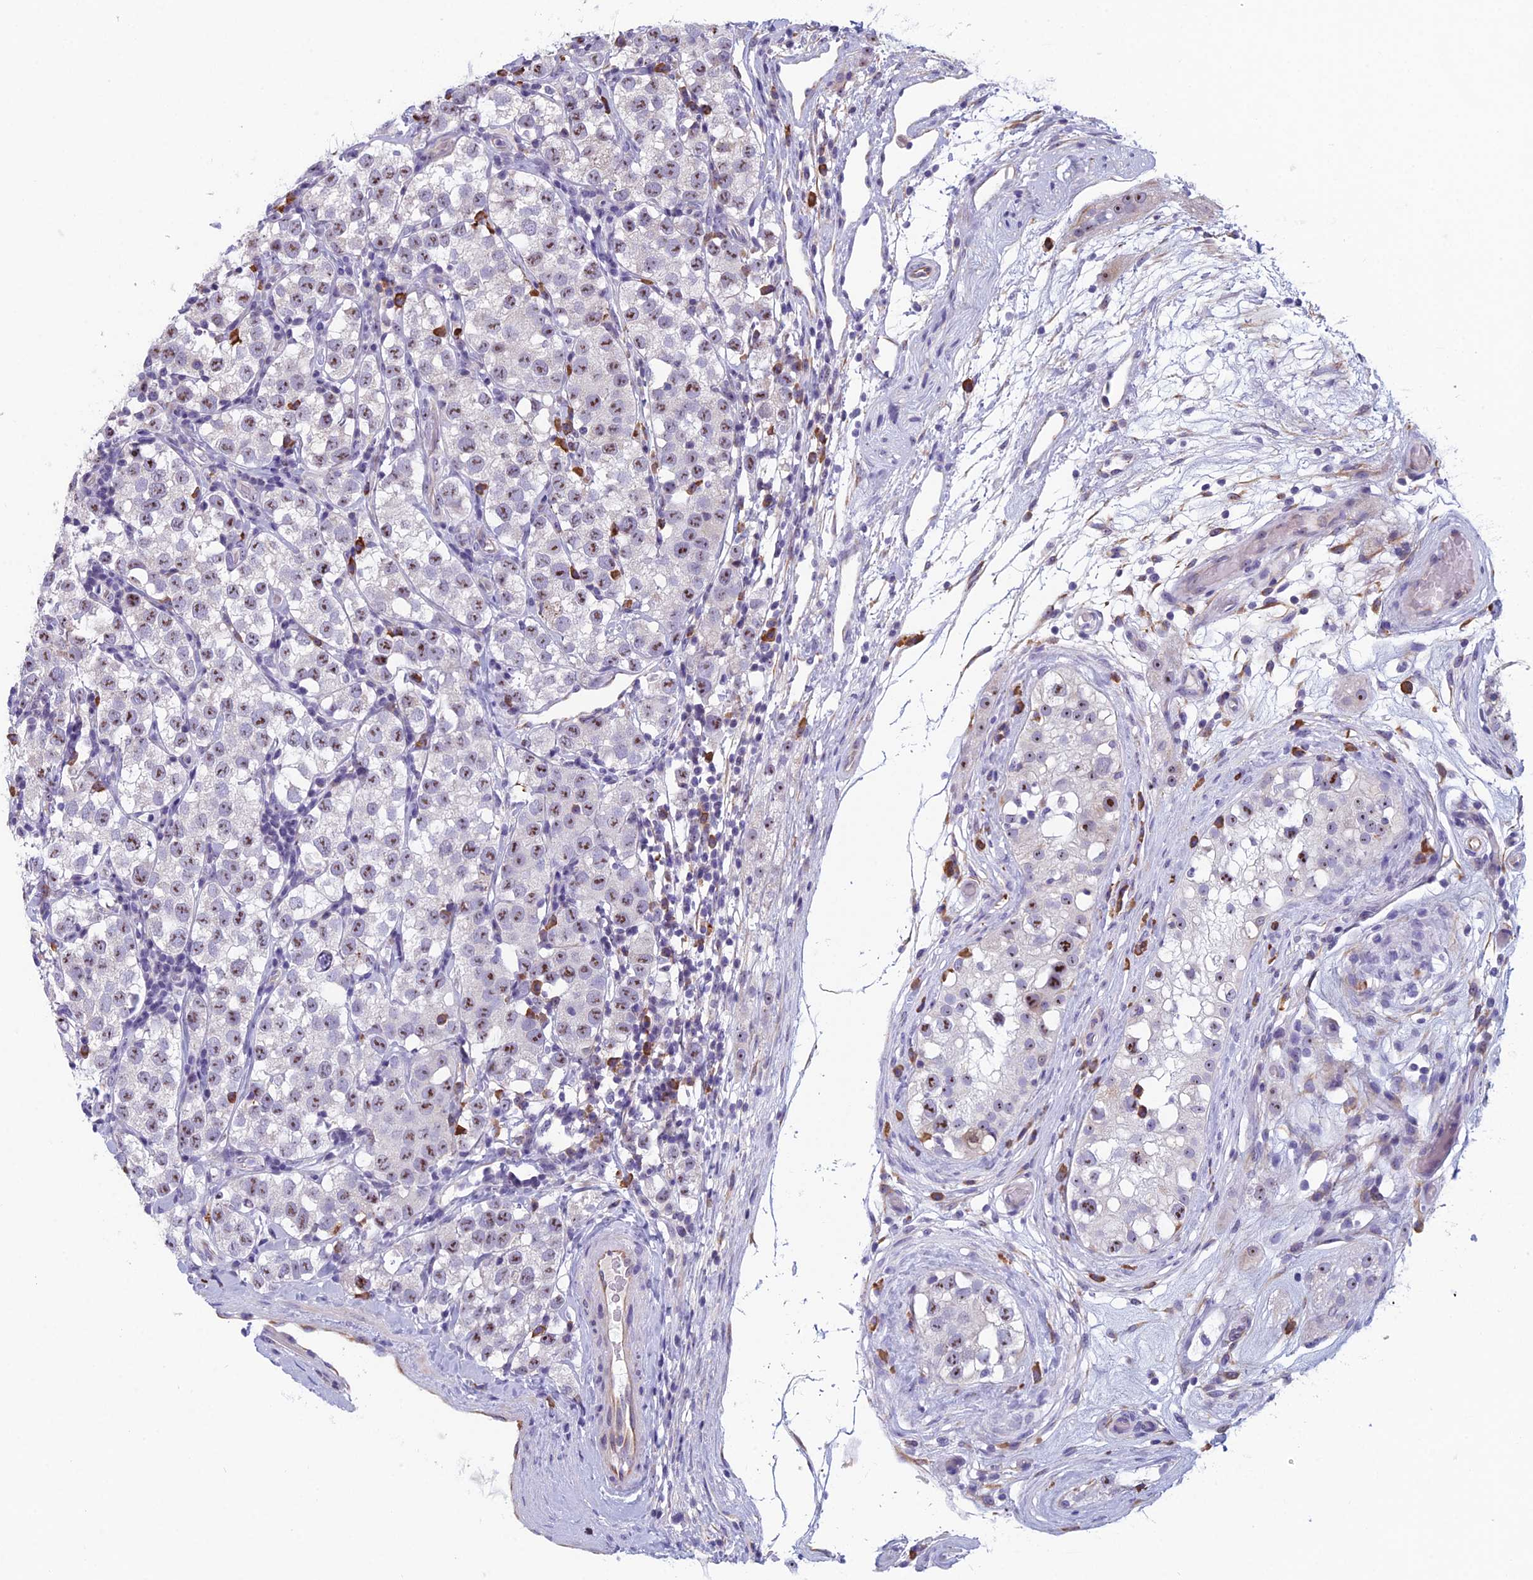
{"staining": {"intensity": "moderate", "quantity": ">75%", "location": "nuclear"}, "tissue": "testis cancer", "cell_type": "Tumor cells", "image_type": "cancer", "snomed": [{"axis": "morphology", "description": "Seminoma, NOS"}, {"axis": "topography", "description": "Testis"}], "caption": "High-power microscopy captured an IHC image of testis cancer (seminoma), revealing moderate nuclear staining in about >75% of tumor cells. (brown staining indicates protein expression, while blue staining denotes nuclei).", "gene": "NOC2L", "patient": {"sex": "male", "age": 34}}